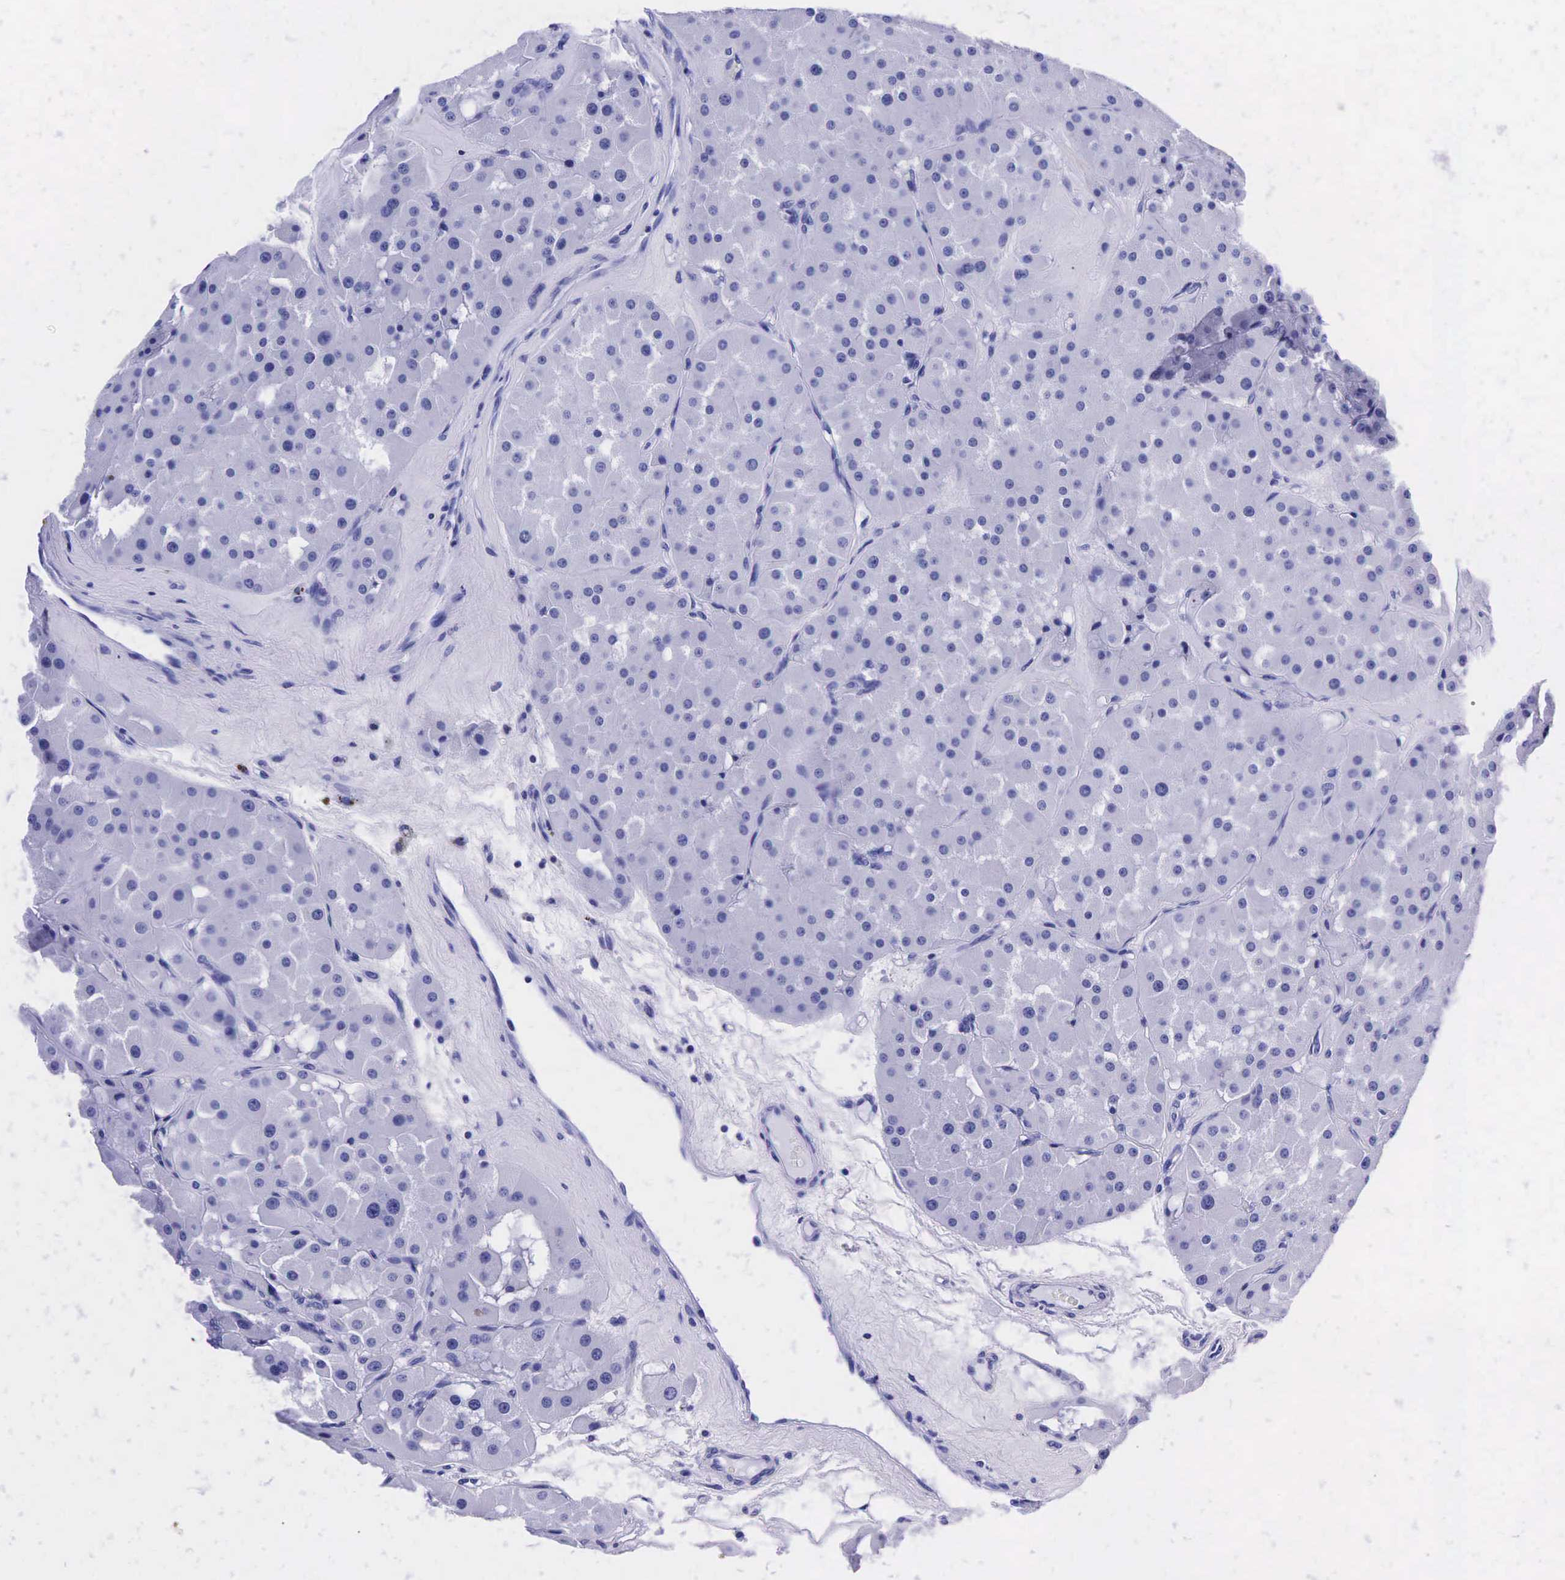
{"staining": {"intensity": "negative", "quantity": "none", "location": "none"}, "tissue": "renal cancer", "cell_type": "Tumor cells", "image_type": "cancer", "snomed": [{"axis": "morphology", "description": "Adenocarcinoma, uncertain malignant potential"}, {"axis": "topography", "description": "Kidney"}], "caption": "This is an immunohistochemistry image of human renal adenocarcinoma,  uncertain malignant potential. There is no staining in tumor cells.", "gene": "KLK3", "patient": {"sex": "male", "age": 63}}